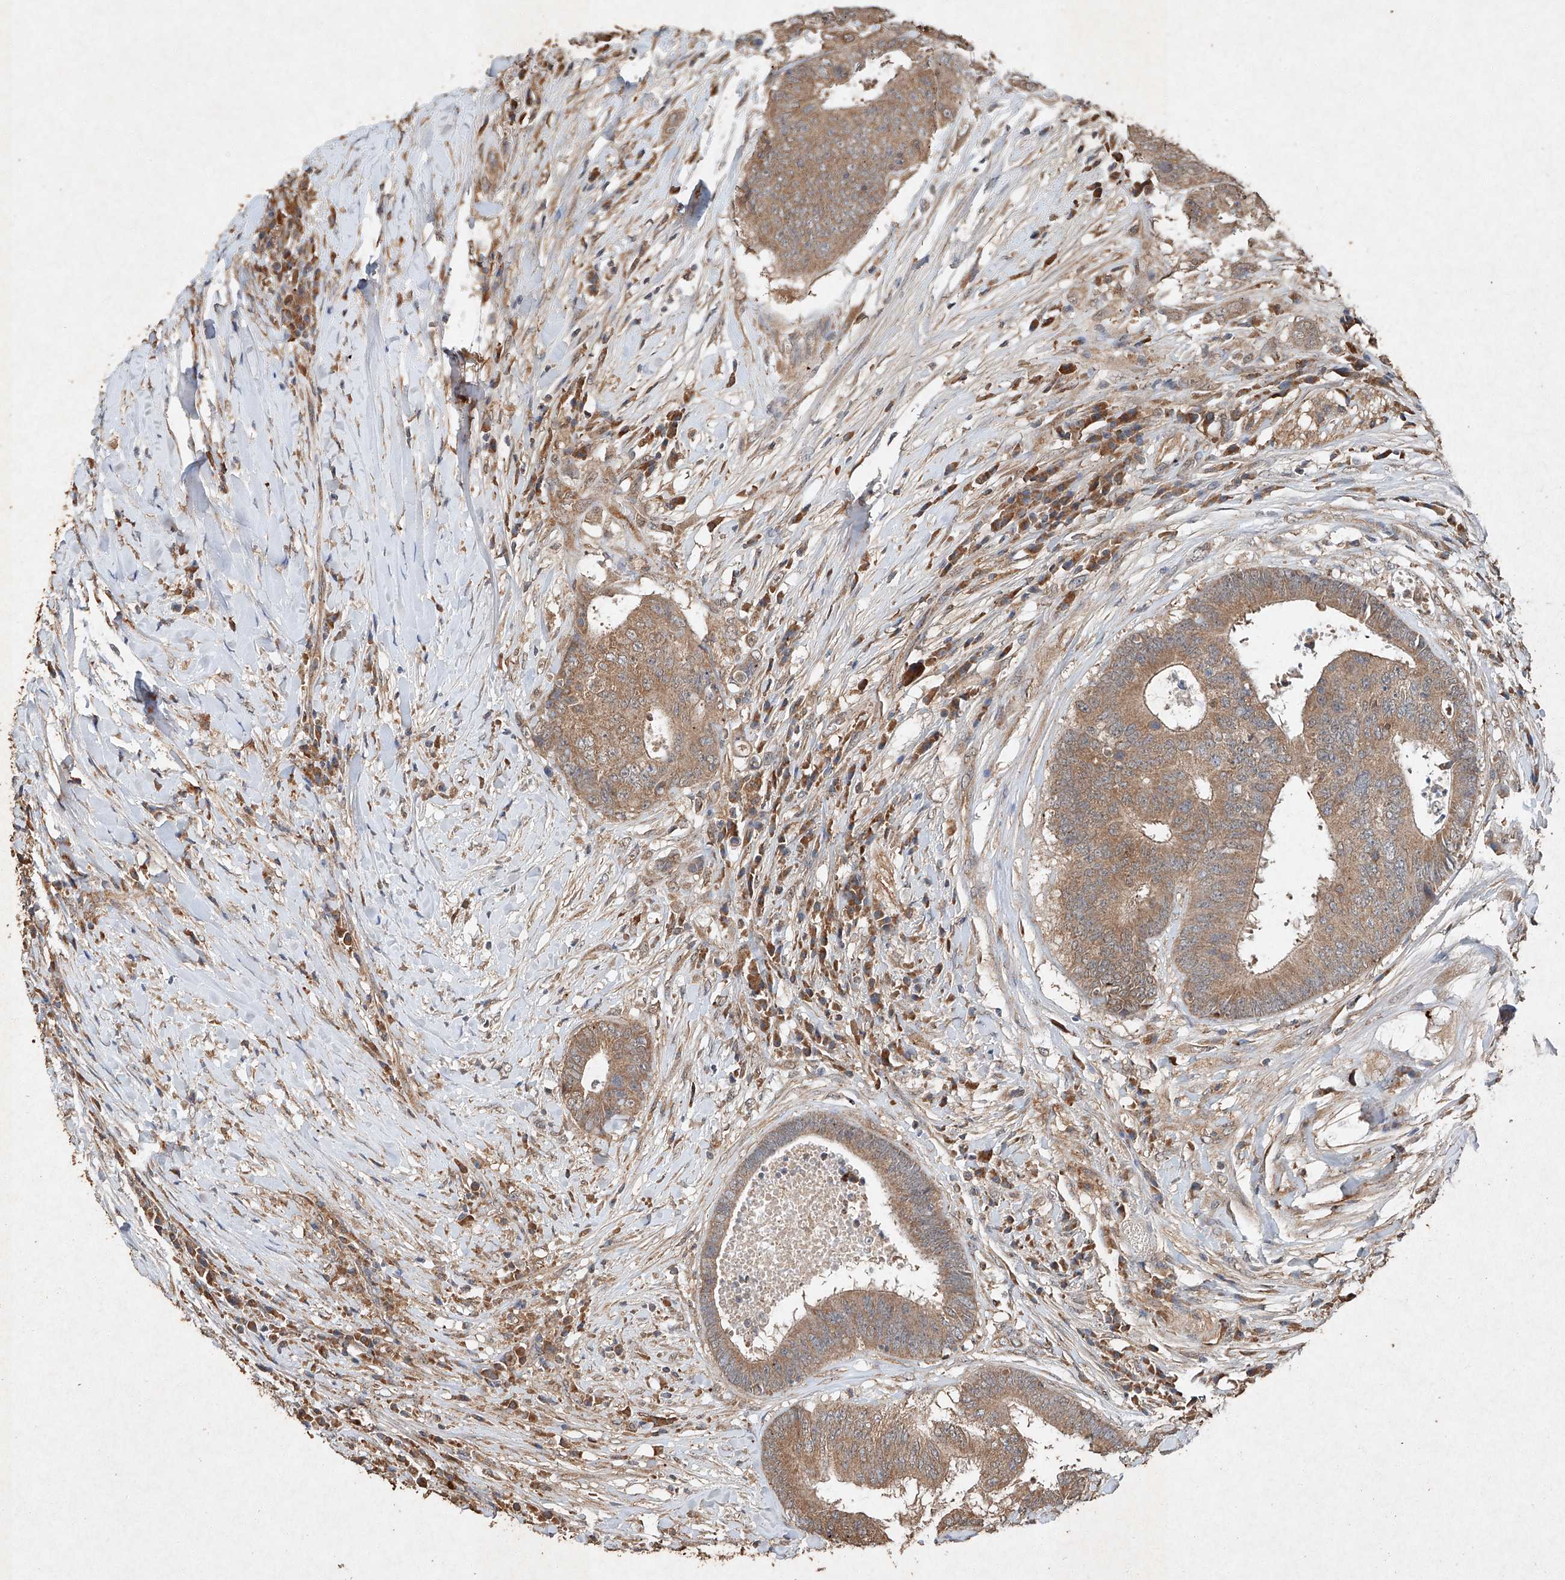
{"staining": {"intensity": "moderate", "quantity": ">75%", "location": "cytoplasmic/membranous"}, "tissue": "colorectal cancer", "cell_type": "Tumor cells", "image_type": "cancer", "snomed": [{"axis": "morphology", "description": "Adenocarcinoma, NOS"}, {"axis": "topography", "description": "Rectum"}], "caption": "DAB immunohistochemical staining of human adenocarcinoma (colorectal) shows moderate cytoplasmic/membranous protein positivity in approximately >75% of tumor cells.", "gene": "STK3", "patient": {"sex": "male", "age": 72}}